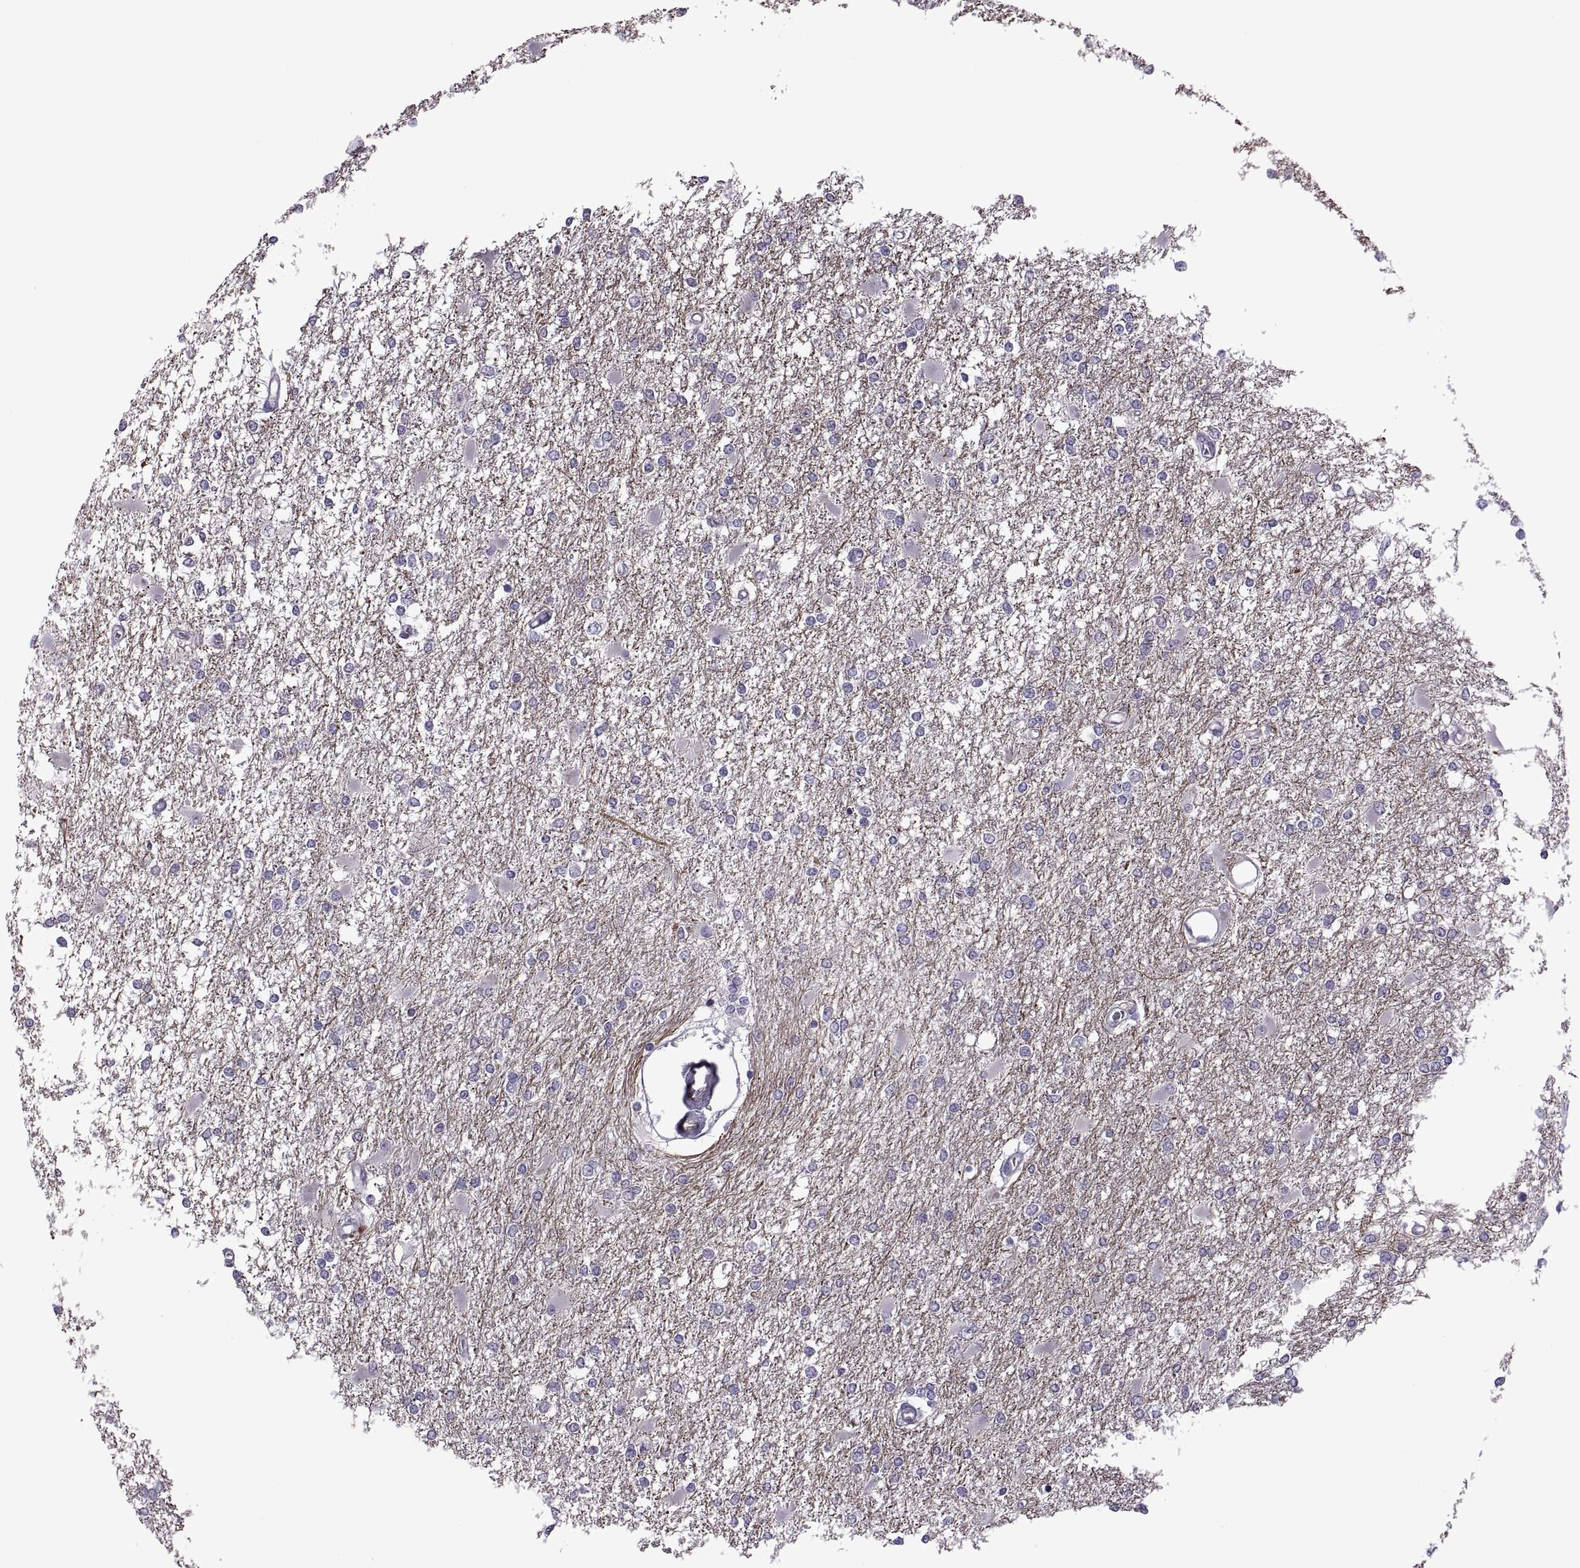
{"staining": {"intensity": "negative", "quantity": "none", "location": "none"}, "tissue": "glioma", "cell_type": "Tumor cells", "image_type": "cancer", "snomed": [{"axis": "morphology", "description": "Glioma, malignant, High grade"}, {"axis": "topography", "description": "Cerebral cortex"}], "caption": "Photomicrograph shows no significant protein staining in tumor cells of glioma.", "gene": "RIPK4", "patient": {"sex": "male", "age": 79}}